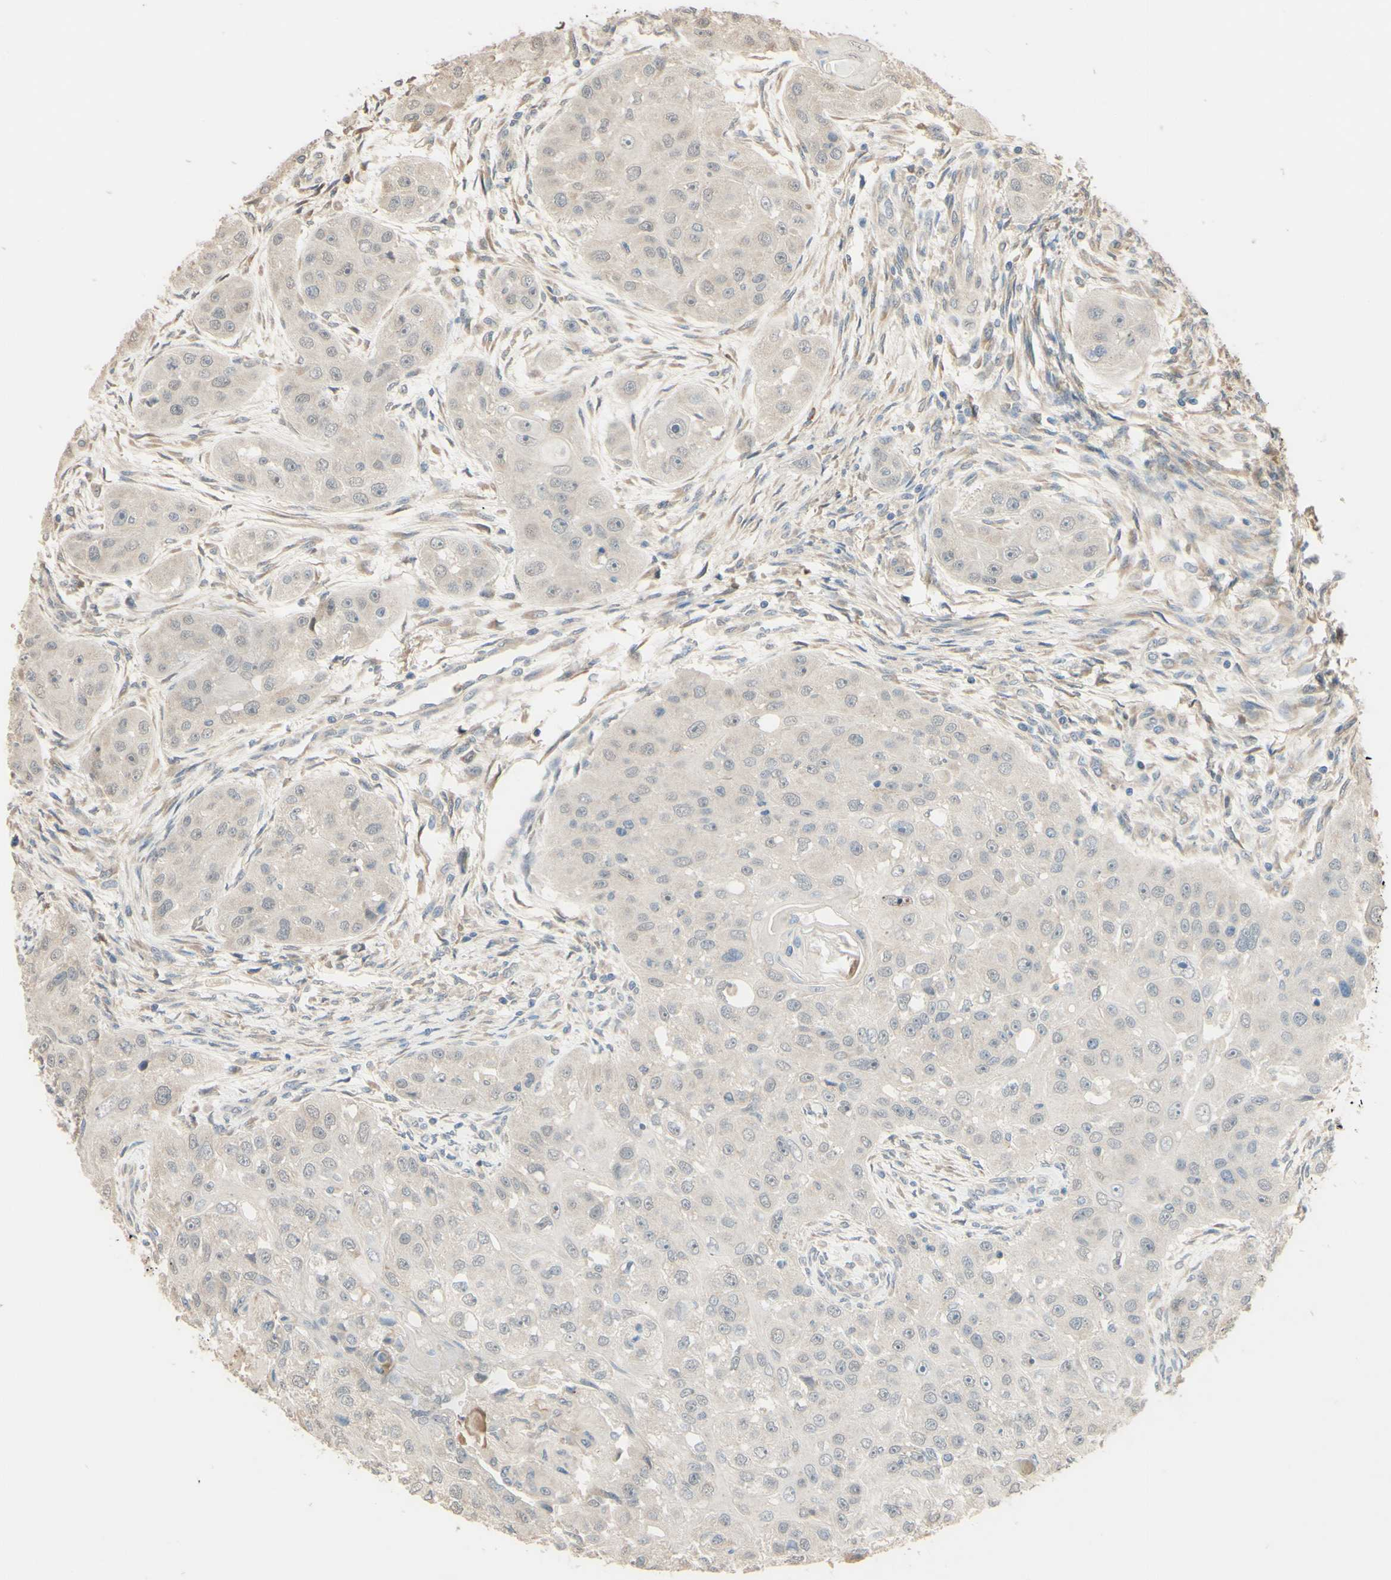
{"staining": {"intensity": "negative", "quantity": "none", "location": "none"}, "tissue": "head and neck cancer", "cell_type": "Tumor cells", "image_type": "cancer", "snomed": [{"axis": "morphology", "description": "Normal tissue, NOS"}, {"axis": "morphology", "description": "Squamous cell carcinoma, NOS"}, {"axis": "topography", "description": "Skeletal muscle"}, {"axis": "topography", "description": "Head-Neck"}], "caption": "The immunohistochemistry (IHC) photomicrograph has no significant expression in tumor cells of squamous cell carcinoma (head and neck) tissue.", "gene": "SMIM19", "patient": {"sex": "male", "age": 51}}